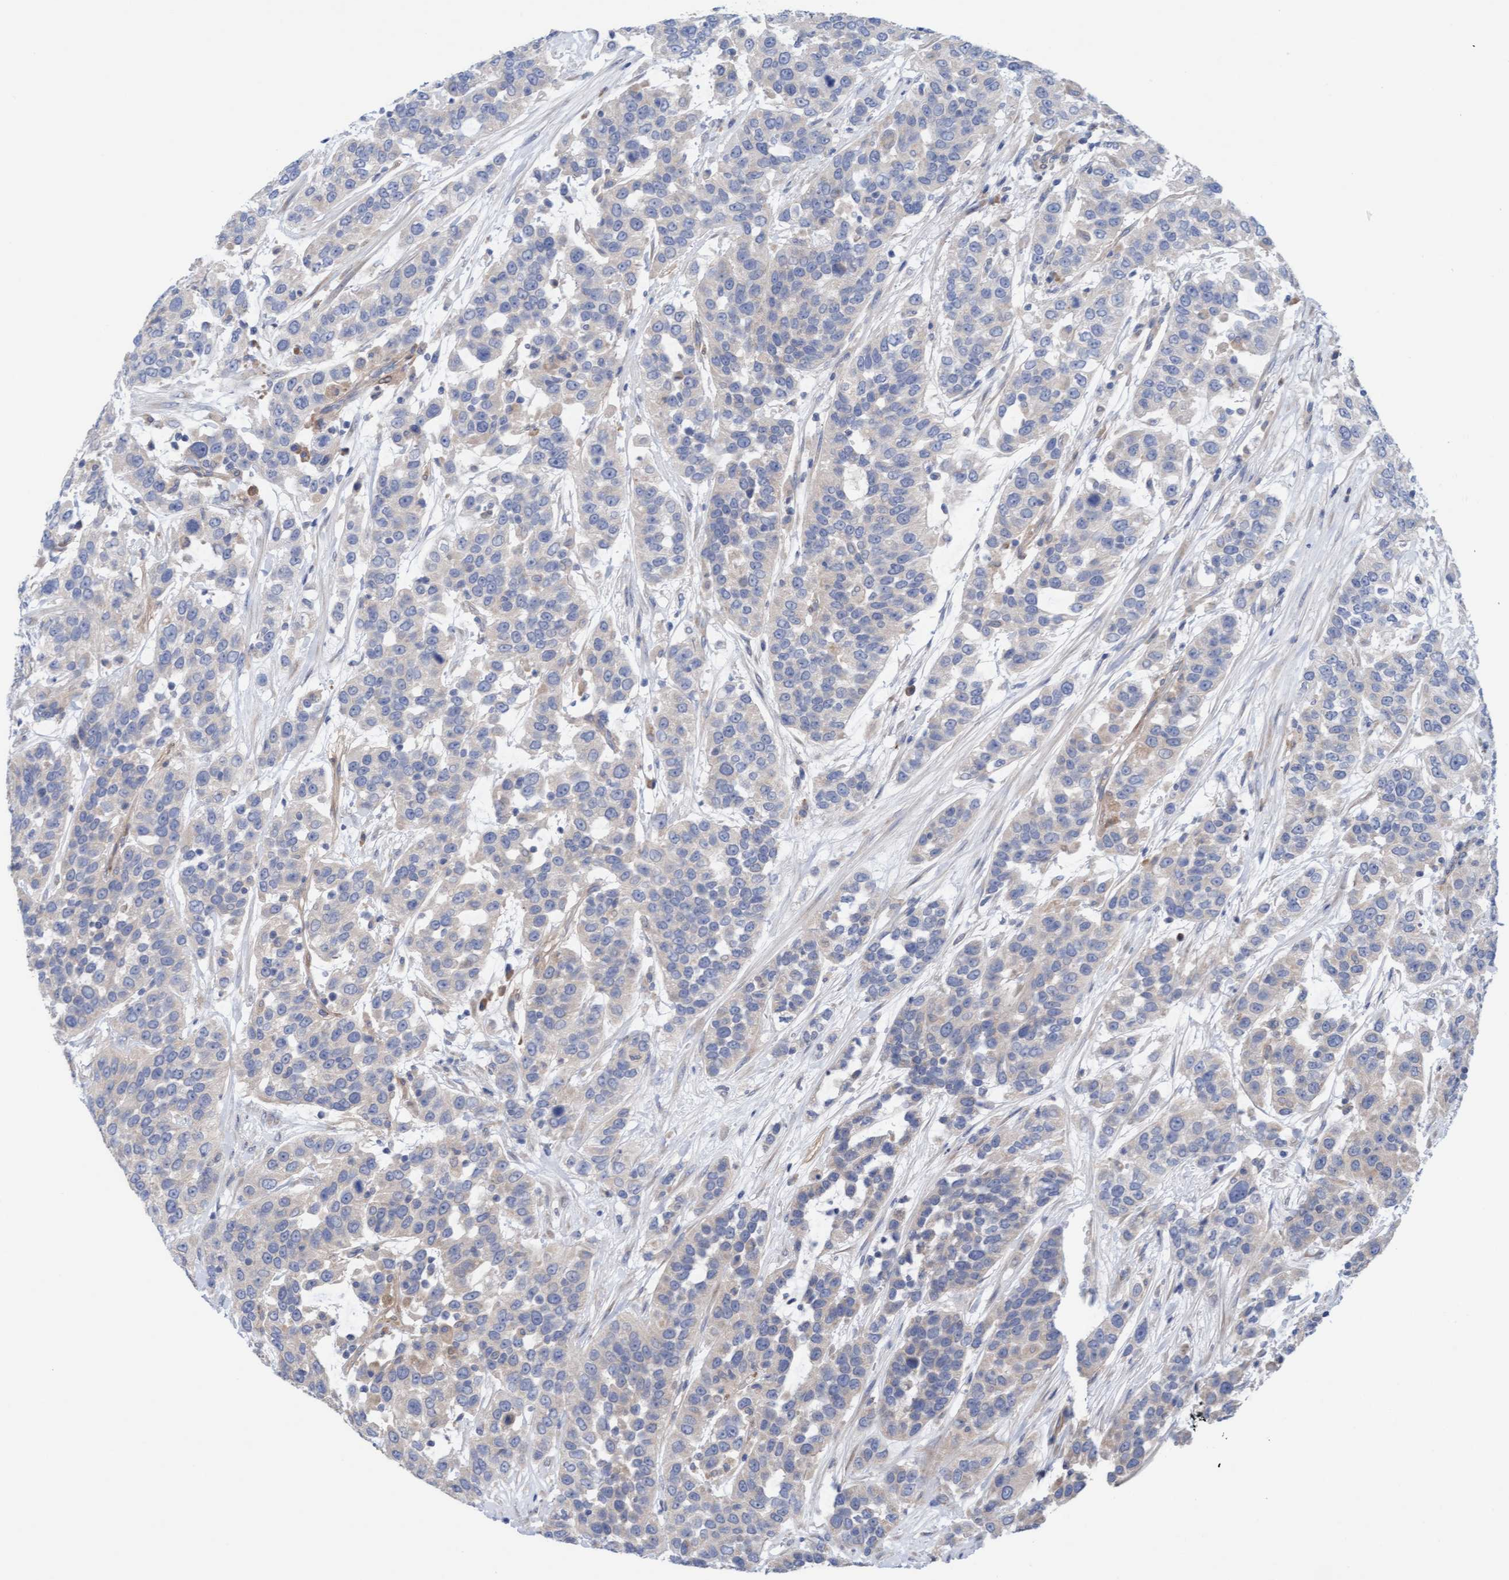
{"staining": {"intensity": "negative", "quantity": "none", "location": "none"}, "tissue": "urothelial cancer", "cell_type": "Tumor cells", "image_type": "cancer", "snomed": [{"axis": "morphology", "description": "Urothelial carcinoma, High grade"}, {"axis": "topography", "description": "Urinary bladder"}], "caption": "Immunohistochemistry (IHC) image of human high-grade urothelial carcinoma stained for a protein (brown), which reveals no expression in tumor cells.", "gene": "CDK5RAP3", "patient": {"sex": "female", "age": 80}}